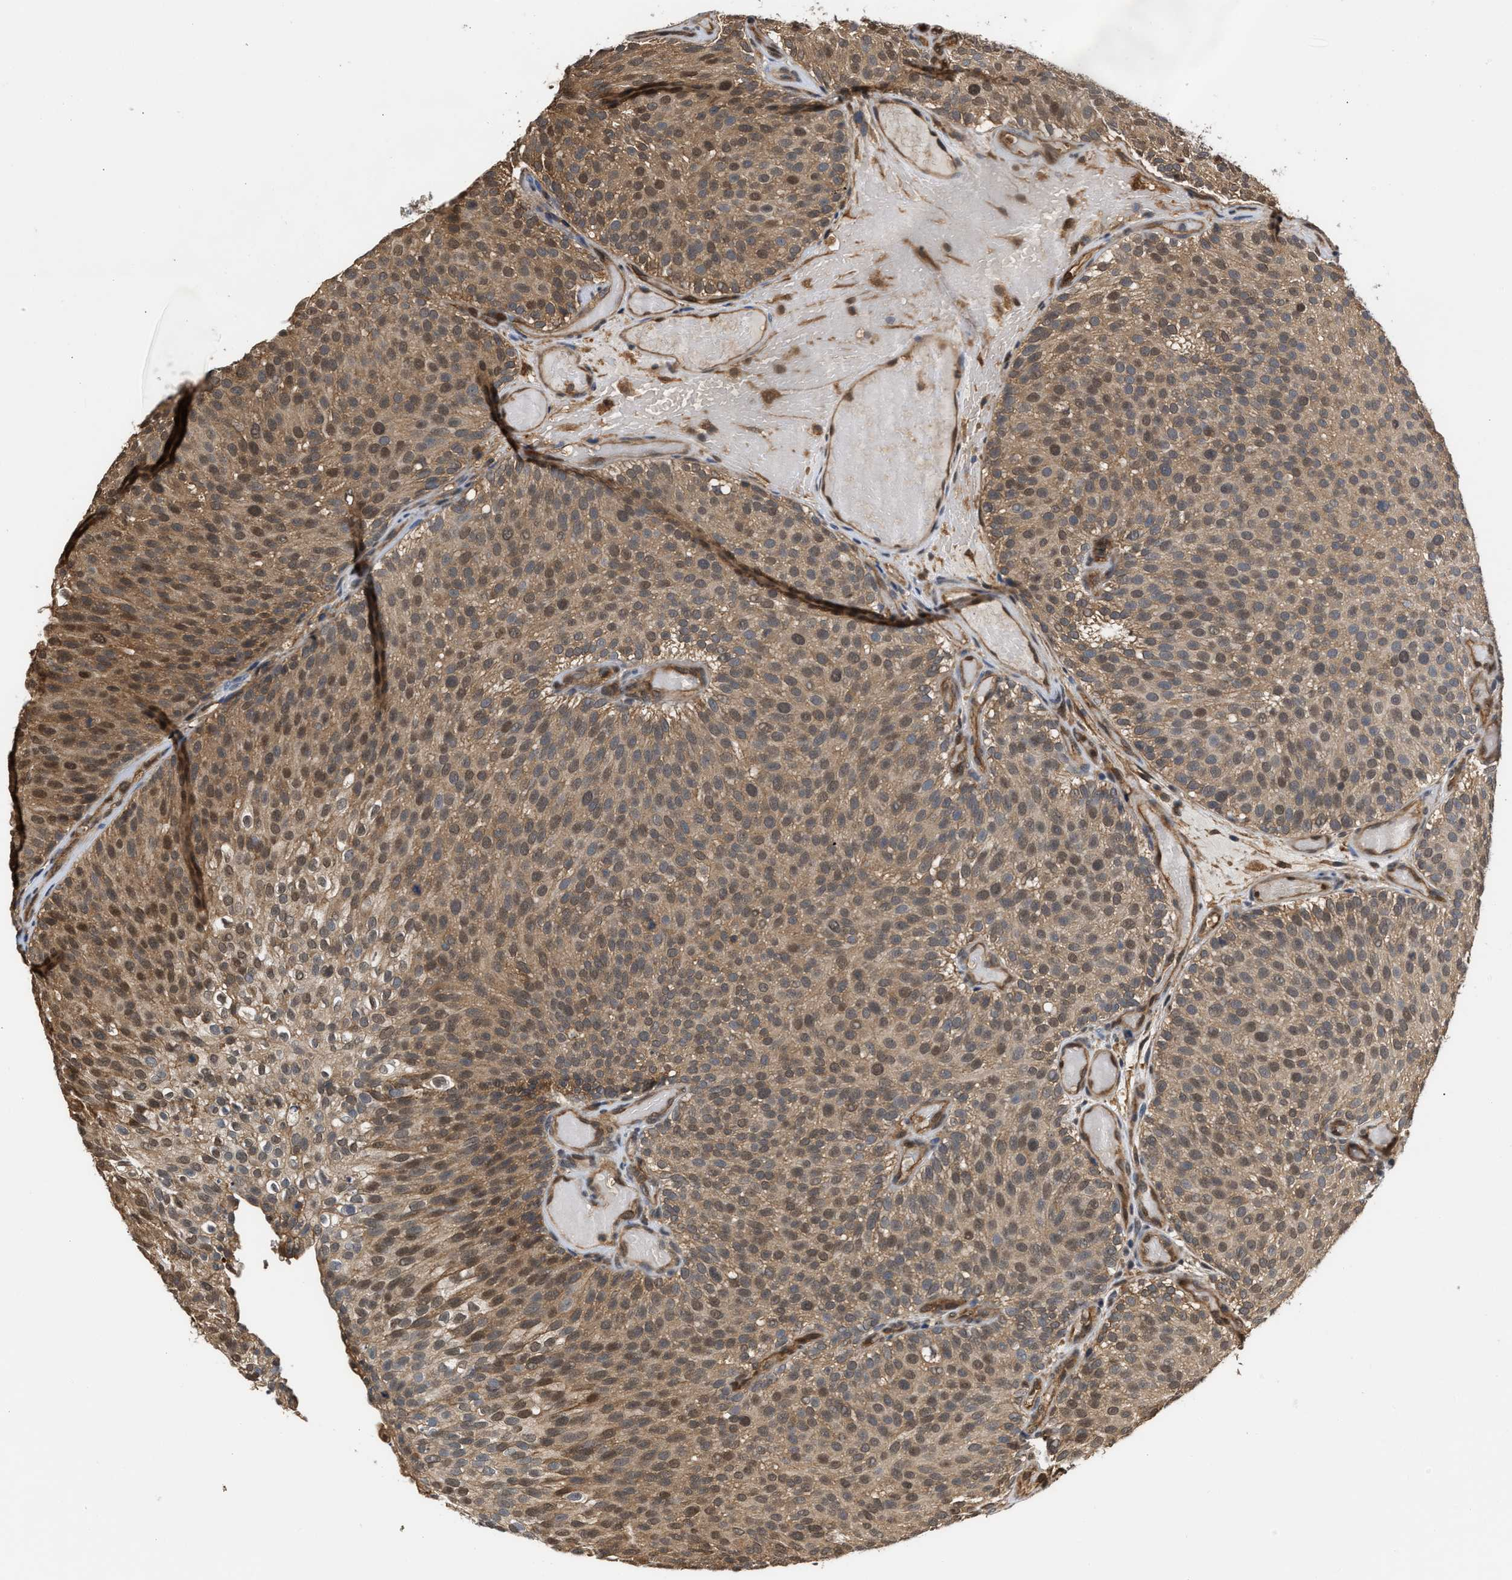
{"staining": {"intensity": "moderate", "quantity": ">75%", "location": "cytoplasmic/membranous,nuclear"}, "tissue": "urothelial cancer", "cell_type": "Tumor cells", "image_type": "cancer", "snomed": [{"axis": "morphology", "description": "Urothelial carcinoma, Low grade"}, {"axis": "topography", "description": "Urinary bladder"}], "caption": "Urothelial cancer stained with a protein marker exhibits moderate staining in tumor cells.", "gene": "SCAI", "patient": {"sex": "male", "age": 78}}